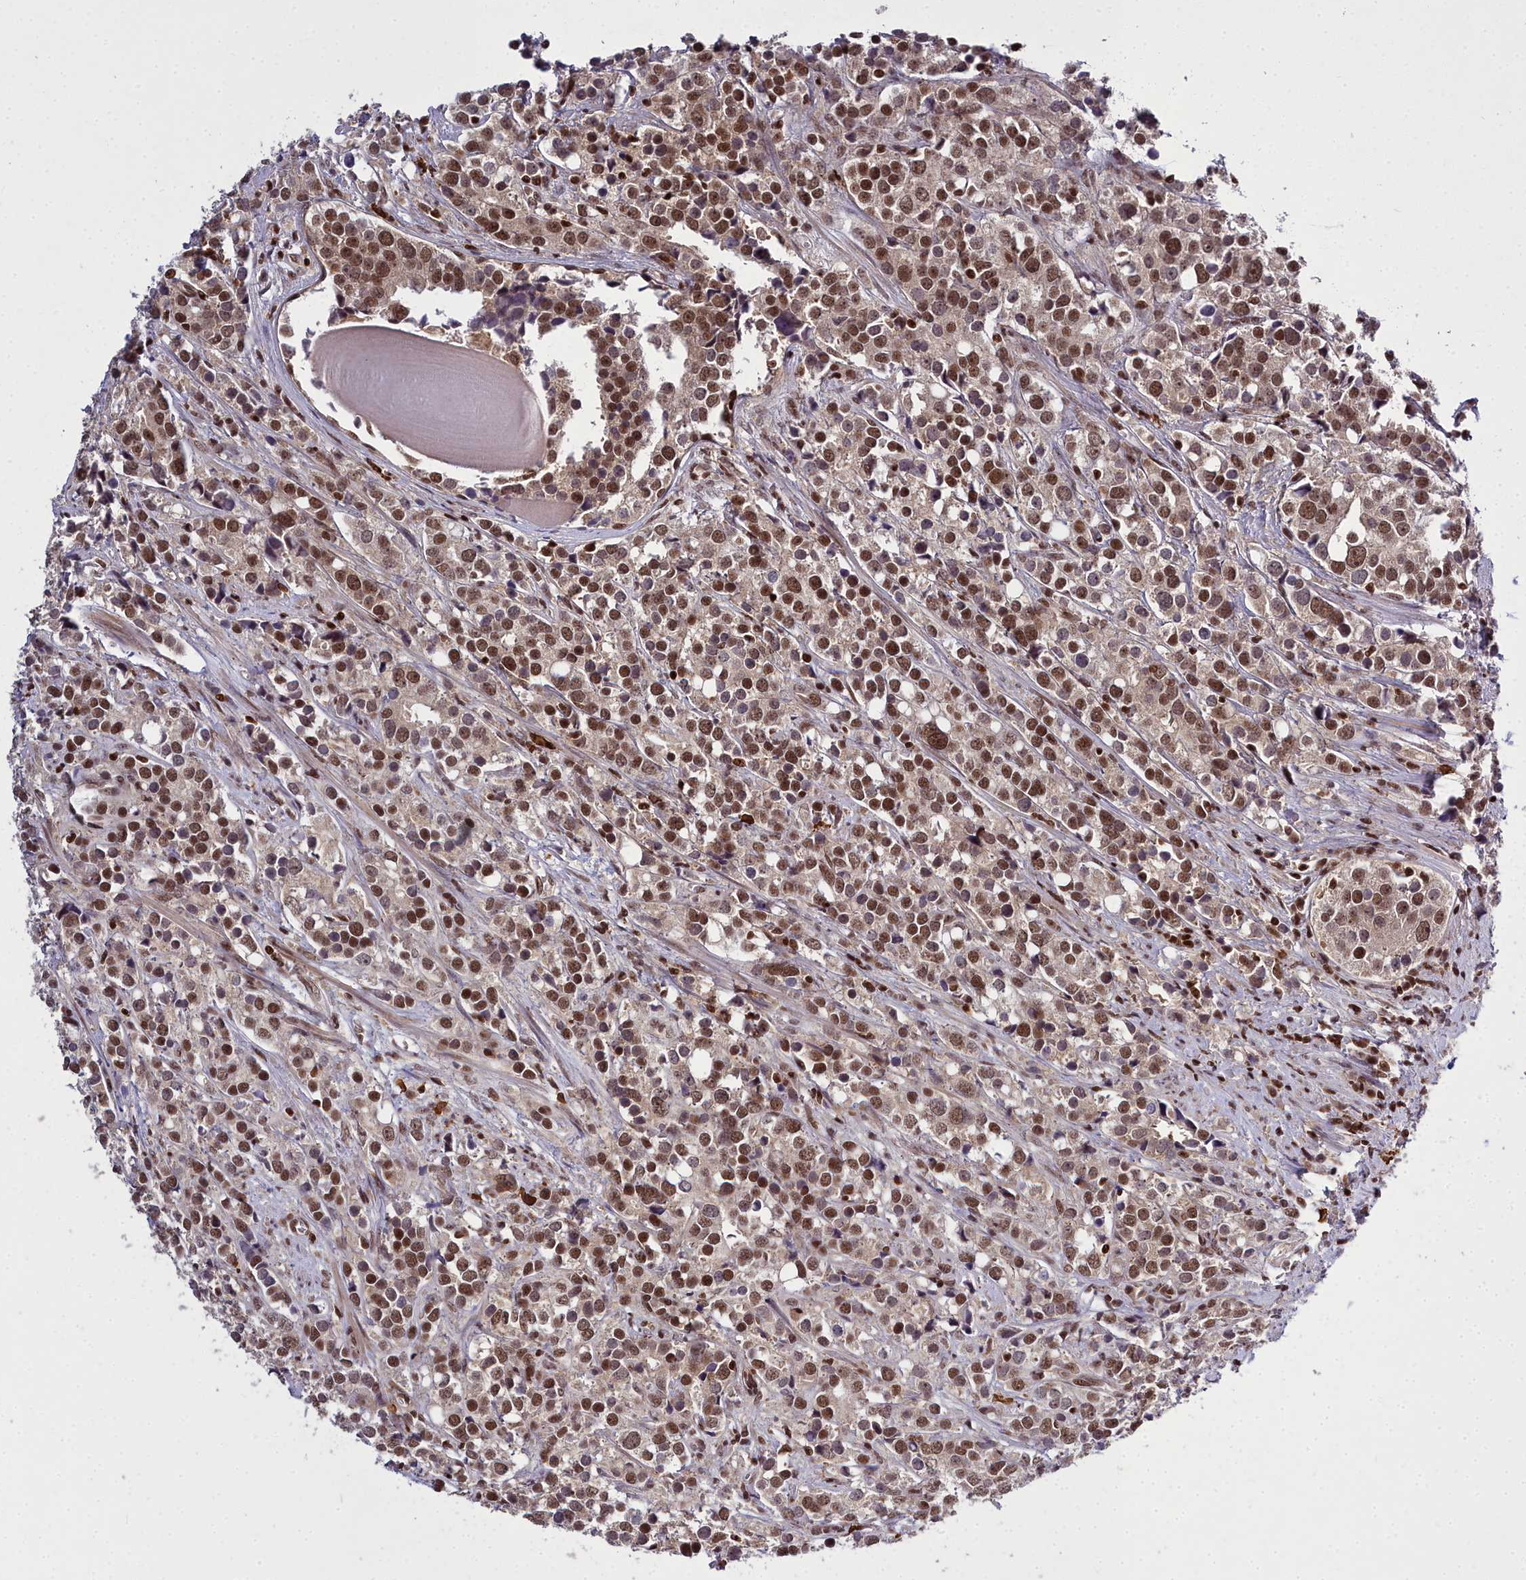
{"staining": {"intensity": "moderate", "quantity": ">75%", "location": "nuclear"}, "tissue": "prostate cancer", "cell_type": "Tumor cells", "image_type": "cancer", "snomed": [{"axis": "morphology", "description": "Adenocarcinoma, High grade"}, {"axis": "topography", "description": "Prostate"}], "caption": "Brown immunohistochemical staining in prostate cancer (high-grade adenocarcinoma) displays moderate nuclear staining in approximately >75% of tumor cells.", "gene": "GMEB1", "patient": {"sex": "male", "age": 71}}